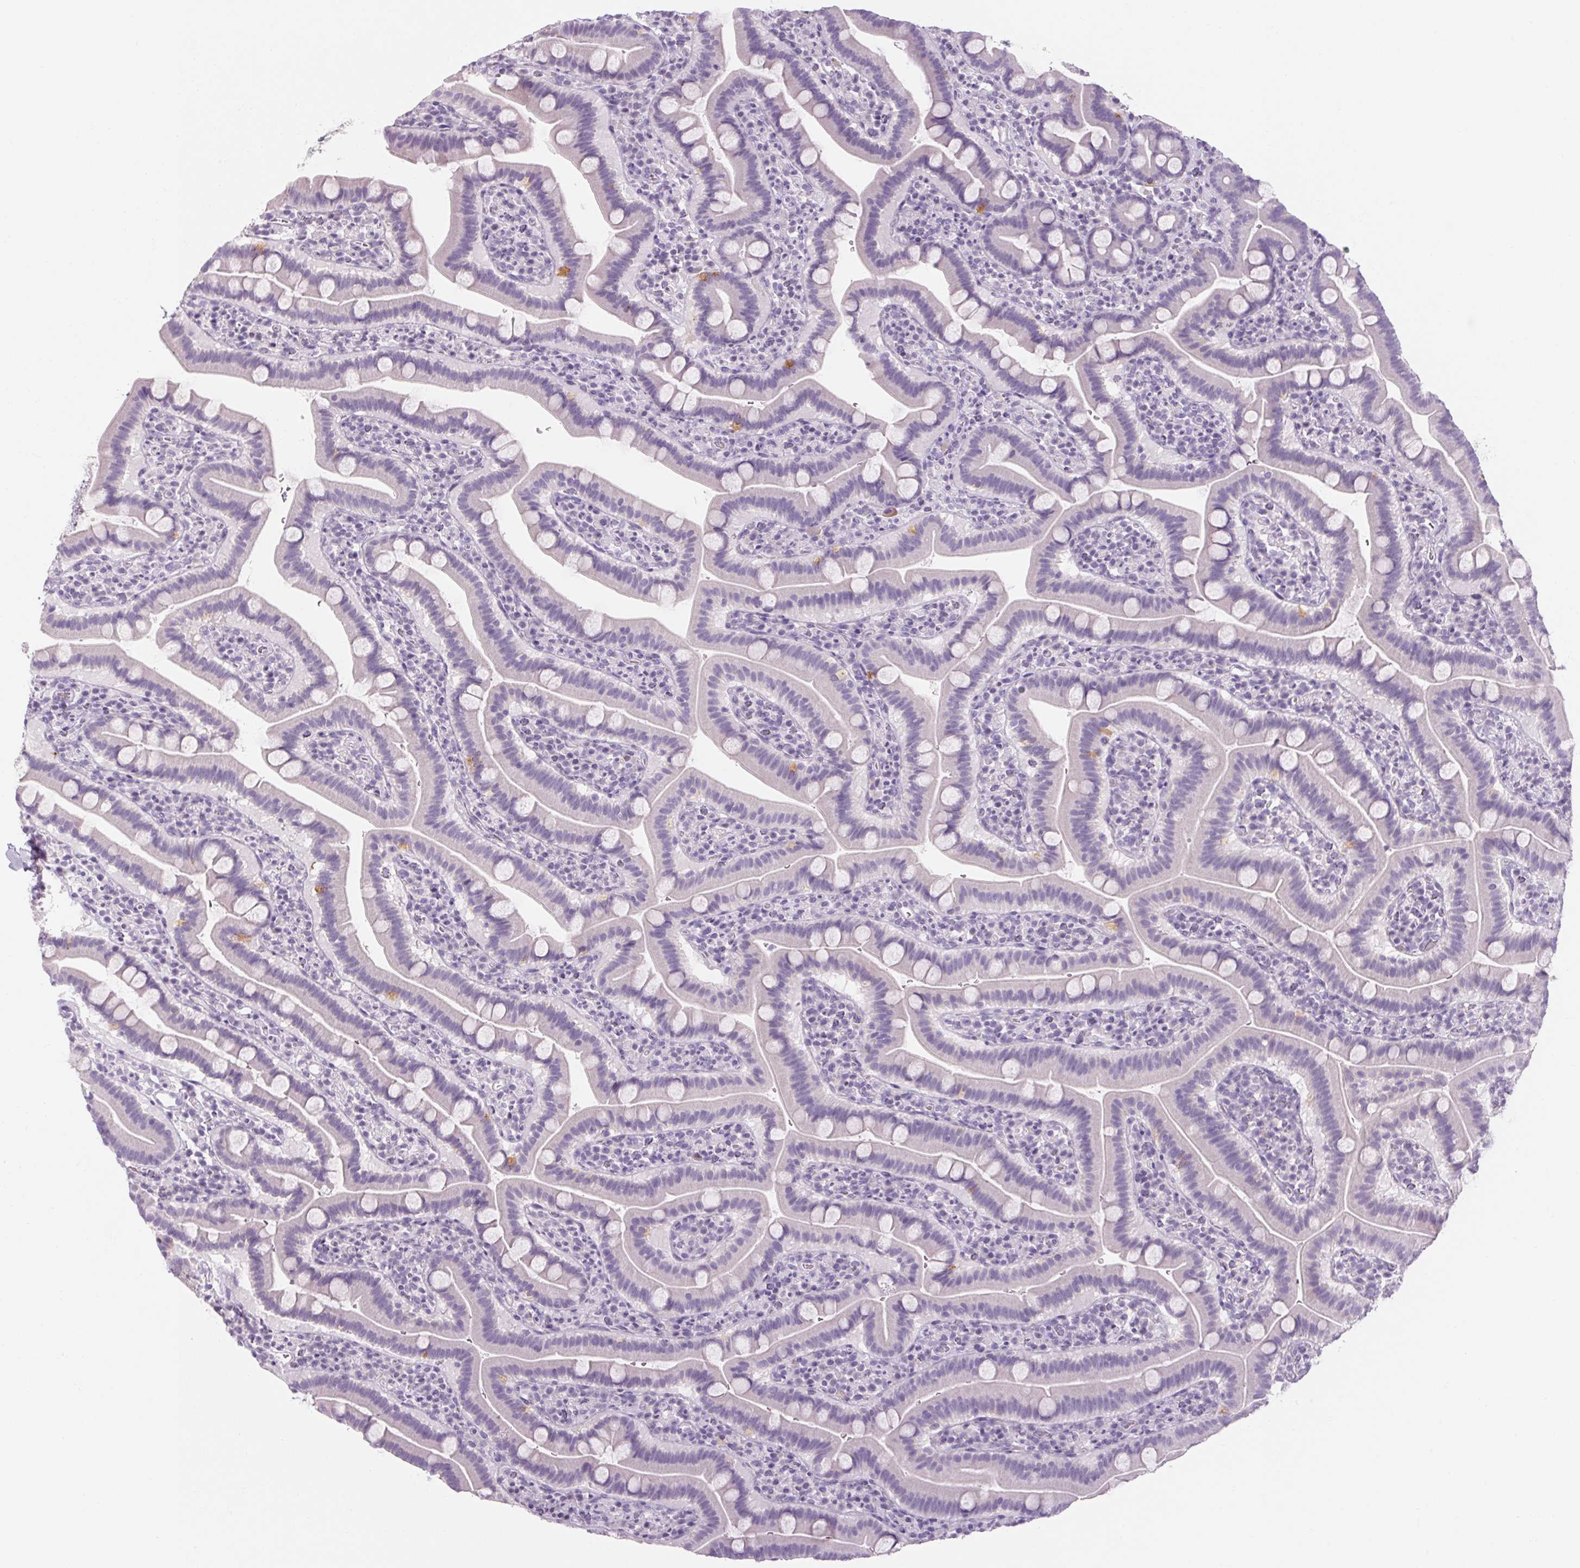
{"staining": {"intensity": "weak", "quantity": "<25%", "location": "cytoplasmic/membranous"}, "tissue": "small intestine", "cell_type": "Glandular cells", "image_type": "normal", "snomed": [{"axis": "morphology", "description": "Normal tissue, NOS"}, {"axis": "topography", "description": "Small intestine"}], "caption": "IHC histopathology image of unremarkable small intestine stained for a protein (brown), which shows no positivity in glandular cells. The staining is performed using DAB brown chromogen with nuclei counter-stained in using hematoxylin.", "gene": "RPTN", "patient": {"sex": "male", "age": 26}}